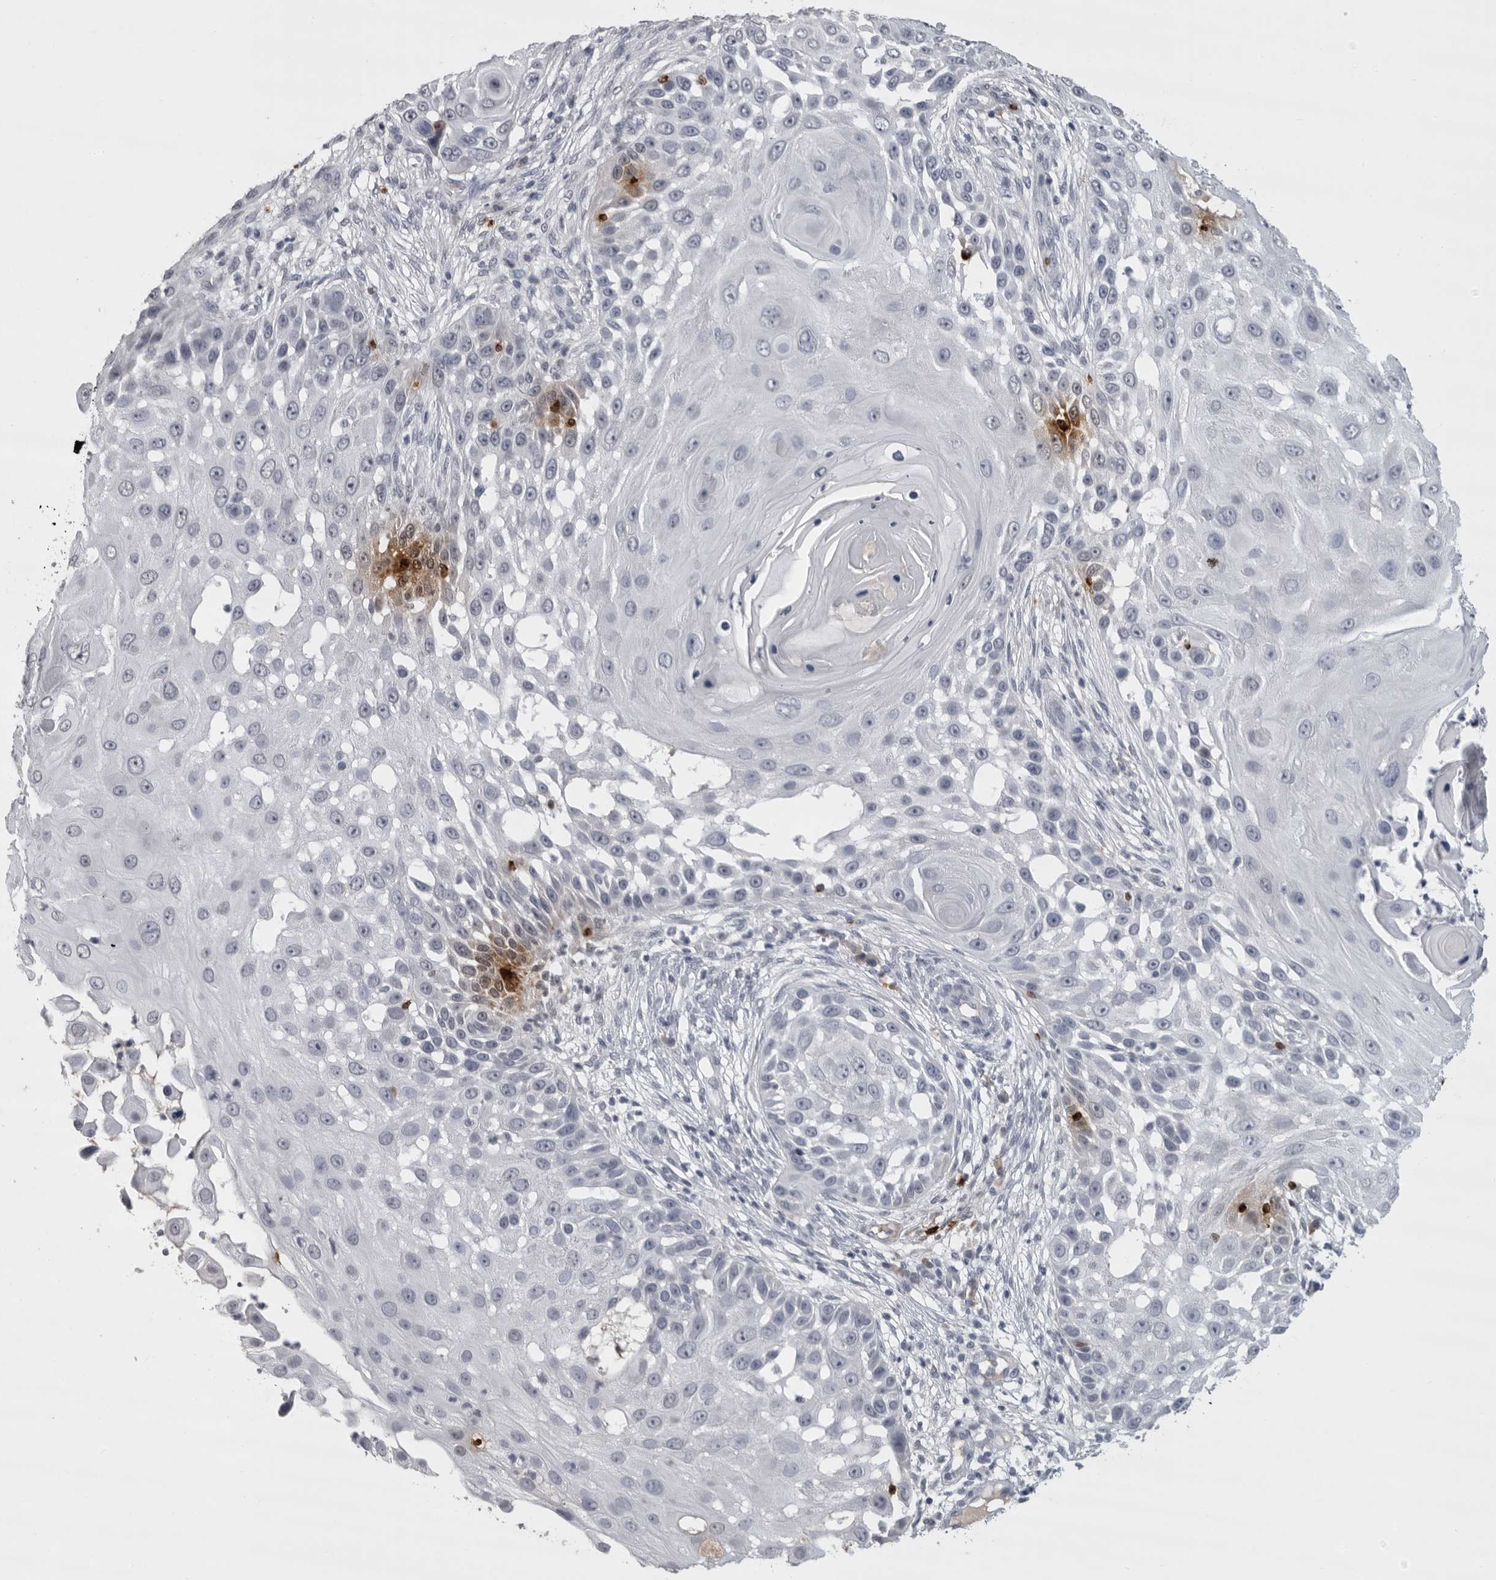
{"staining": {"intensity": "negative", "quantity": "none", "location": "none"}, "tissue": "skin cancer", "cell_type": "Tumor cells", "image_type": "cancer", "snomed": [{"axis": "morphology", "description": "Squamous cell carcinoma, NOS"}, {"axis": "topography", "description": "Skin"}], "caption": "This is an immunohistochemistry photomicrograph of skin squamous cell carcinoma. There is no staining in tumor cells.", "gene": "GNLY", "patient": {"sex": "female", "age": 44}}